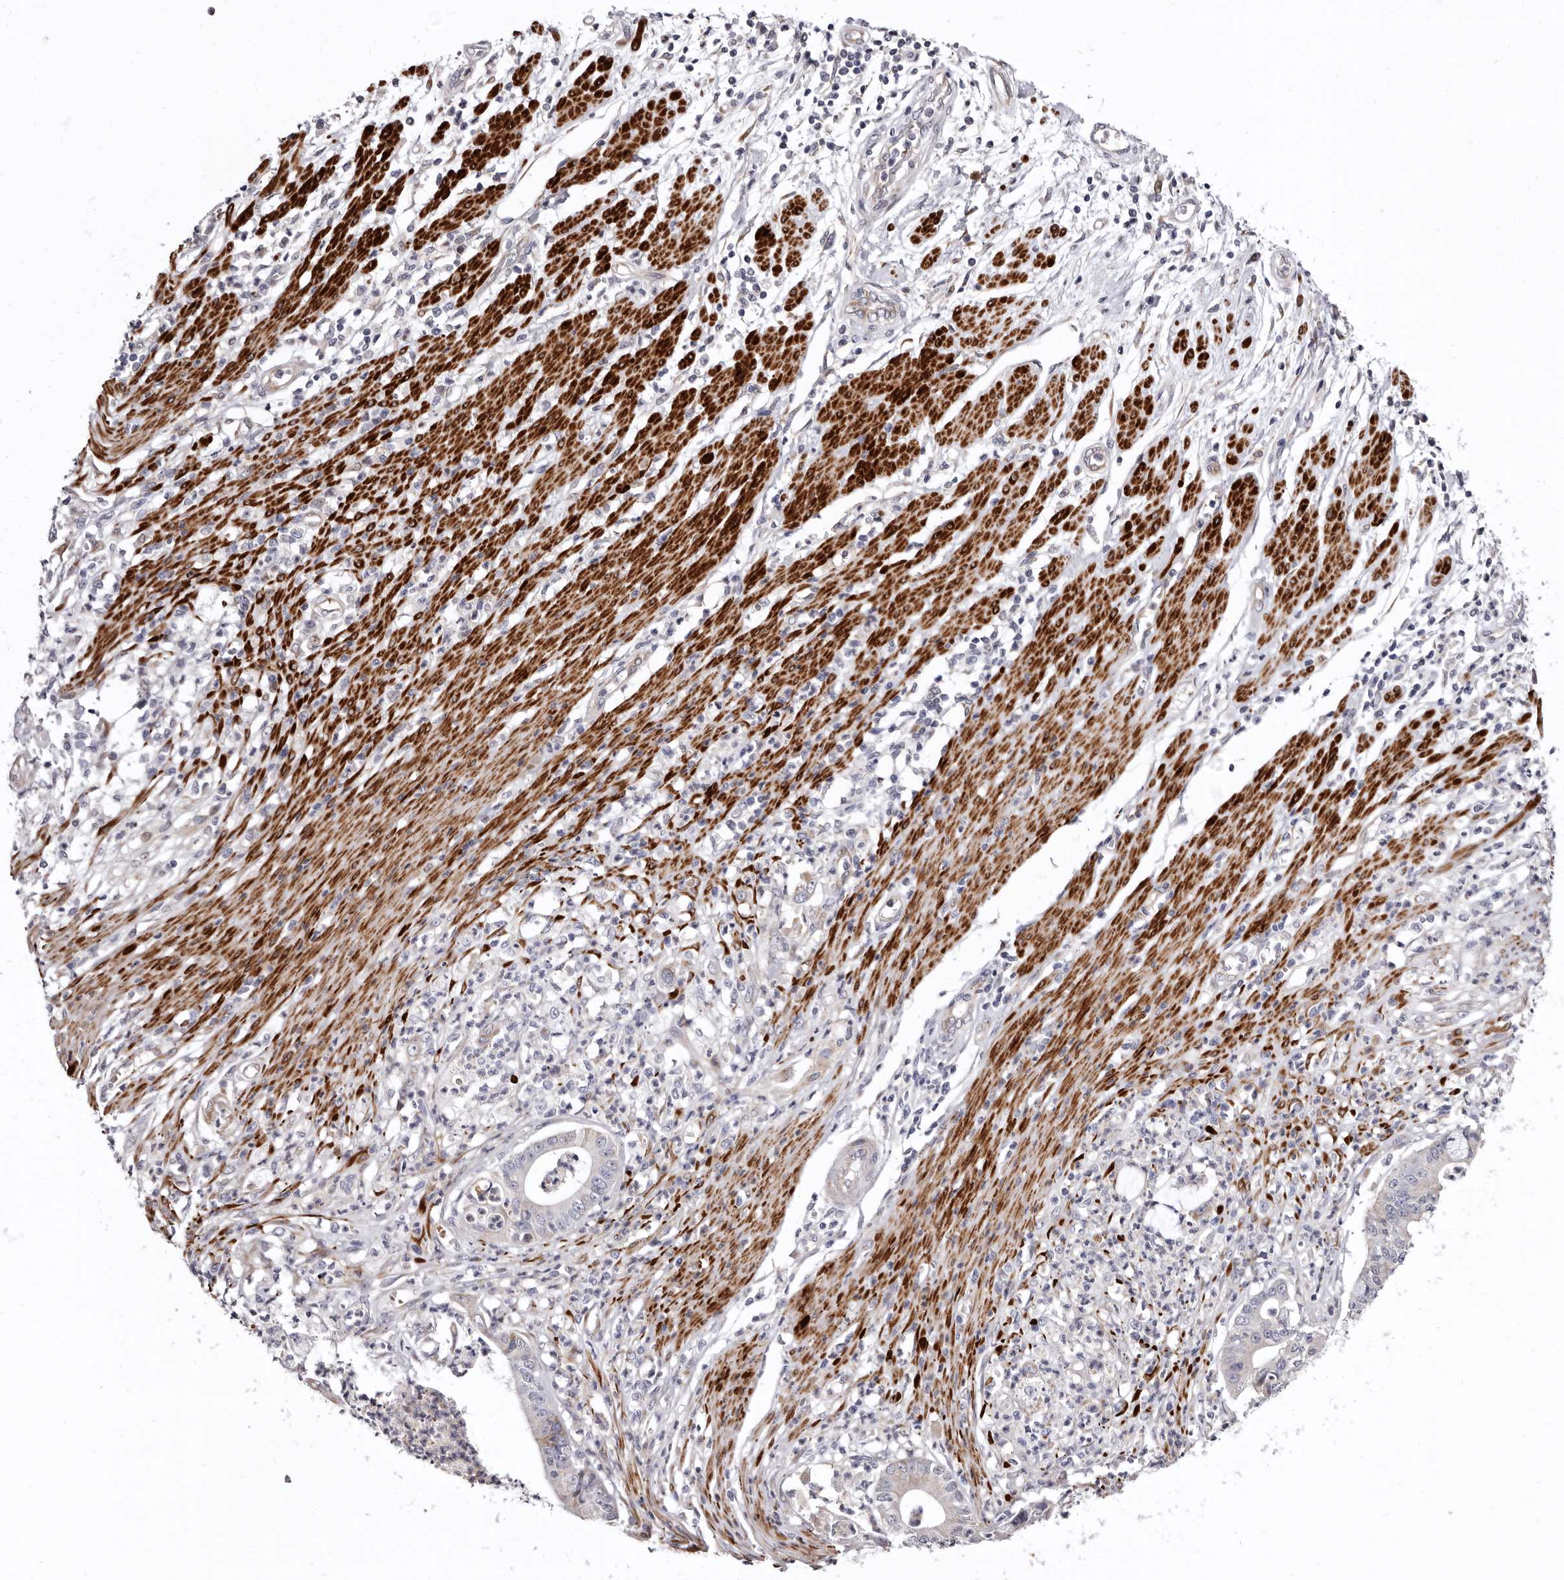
{"staining": {"intensity": "negative", "quantity": "none", "location": "none"}, "tissue": "pancreatic cancer", "cell_type": "Tumor cells", "image_type": "cancer", "snomed": [{"axis": "morphology", "description": "Adenocarcinoma, NOS"}, {"axis": "topography", "description": "Pancreas"}], "caption": "This is an IHC image of human pancreatic cancer (adenocarcinoma). There is no staining in tumor cells.", "gene": "AIDA", "patient": {"sex": "male", "age": 69}}